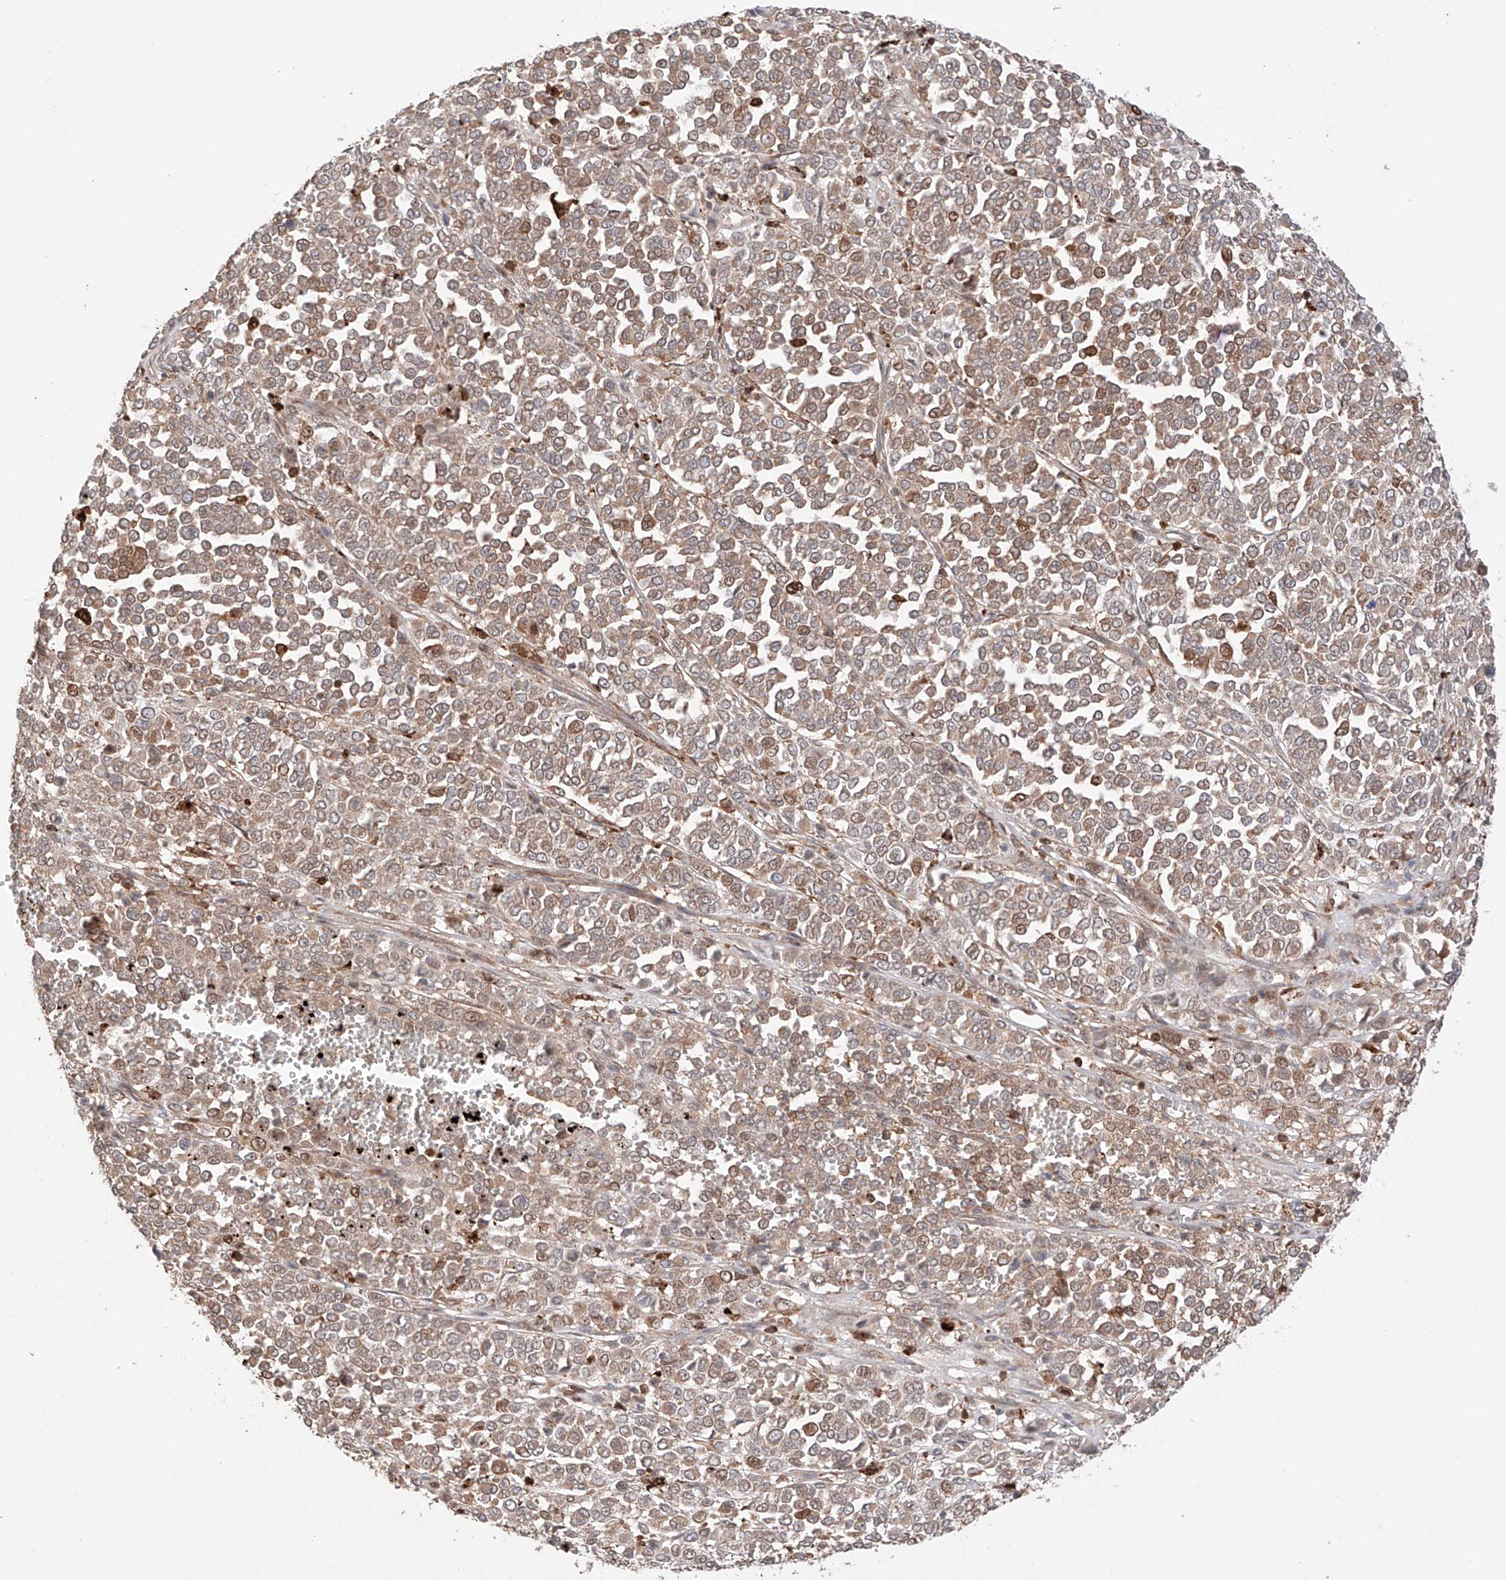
{"staining": {"intensity": "weak", "quantity": ">75%", "location": "cytoplasmic/membranous"}, "tissue": "melanoma", "cell_type": "Tumor cells", "image_type": "cancer", "snomed": [{"axis": "morphology", "description": "Malignant melanoma, Metastatic site"}, {"axis": "topography", "description": "Pancreas"}], "caption": "Immunohistochemical staining of melanoma exhibits weak cytoplasmic/membranous protein staining in approximately >75% of tumor cells. (Brightfield microscopy of DAB IHC at high magnification).", "gene": "IGSF22", "patient": {"sex": "female", "age": 30}}